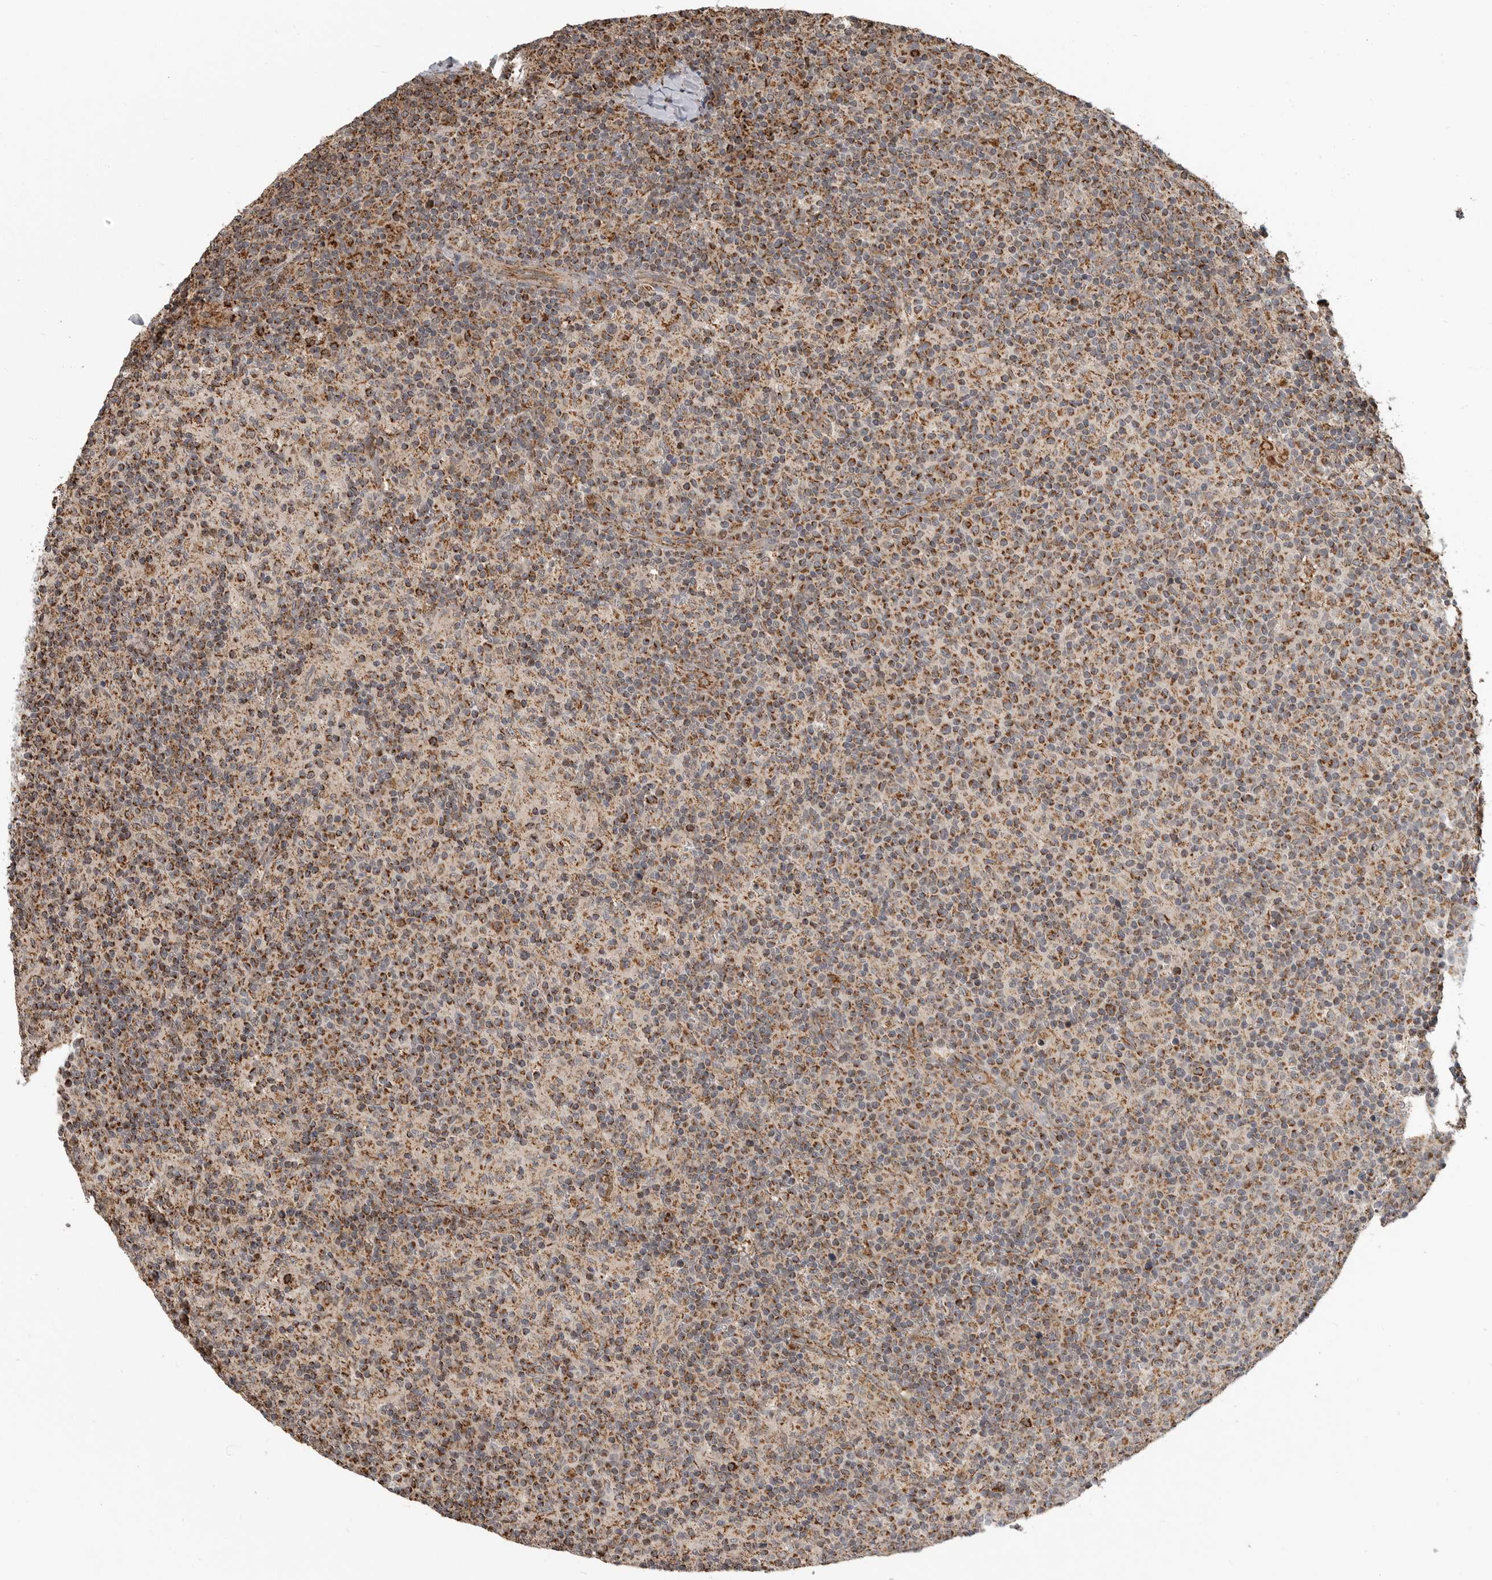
{"staining": {"intensity": "moderate", "quantity": ">75%", "location": "cytoplasmic/membranous"}, "tissue": "lymph node", "cell_type": "Germinal center cells", "image_type": "normal", "snomed": [{"axis": "morphology", "description": "Normal tissue, NOS"}, {"axis": "morphology", "description": "Inflammation, NOS"}, {"axis": "topography", "description": "Lymph node"}], "caption": "Human lymph node stained with a brown dye demonstrates moderate cytoplasmic/membranous positive positivity in approximately >75% of germinal center cells.", "gene": "GCNT2", "patient": {"sex": "male", "age": 55}}